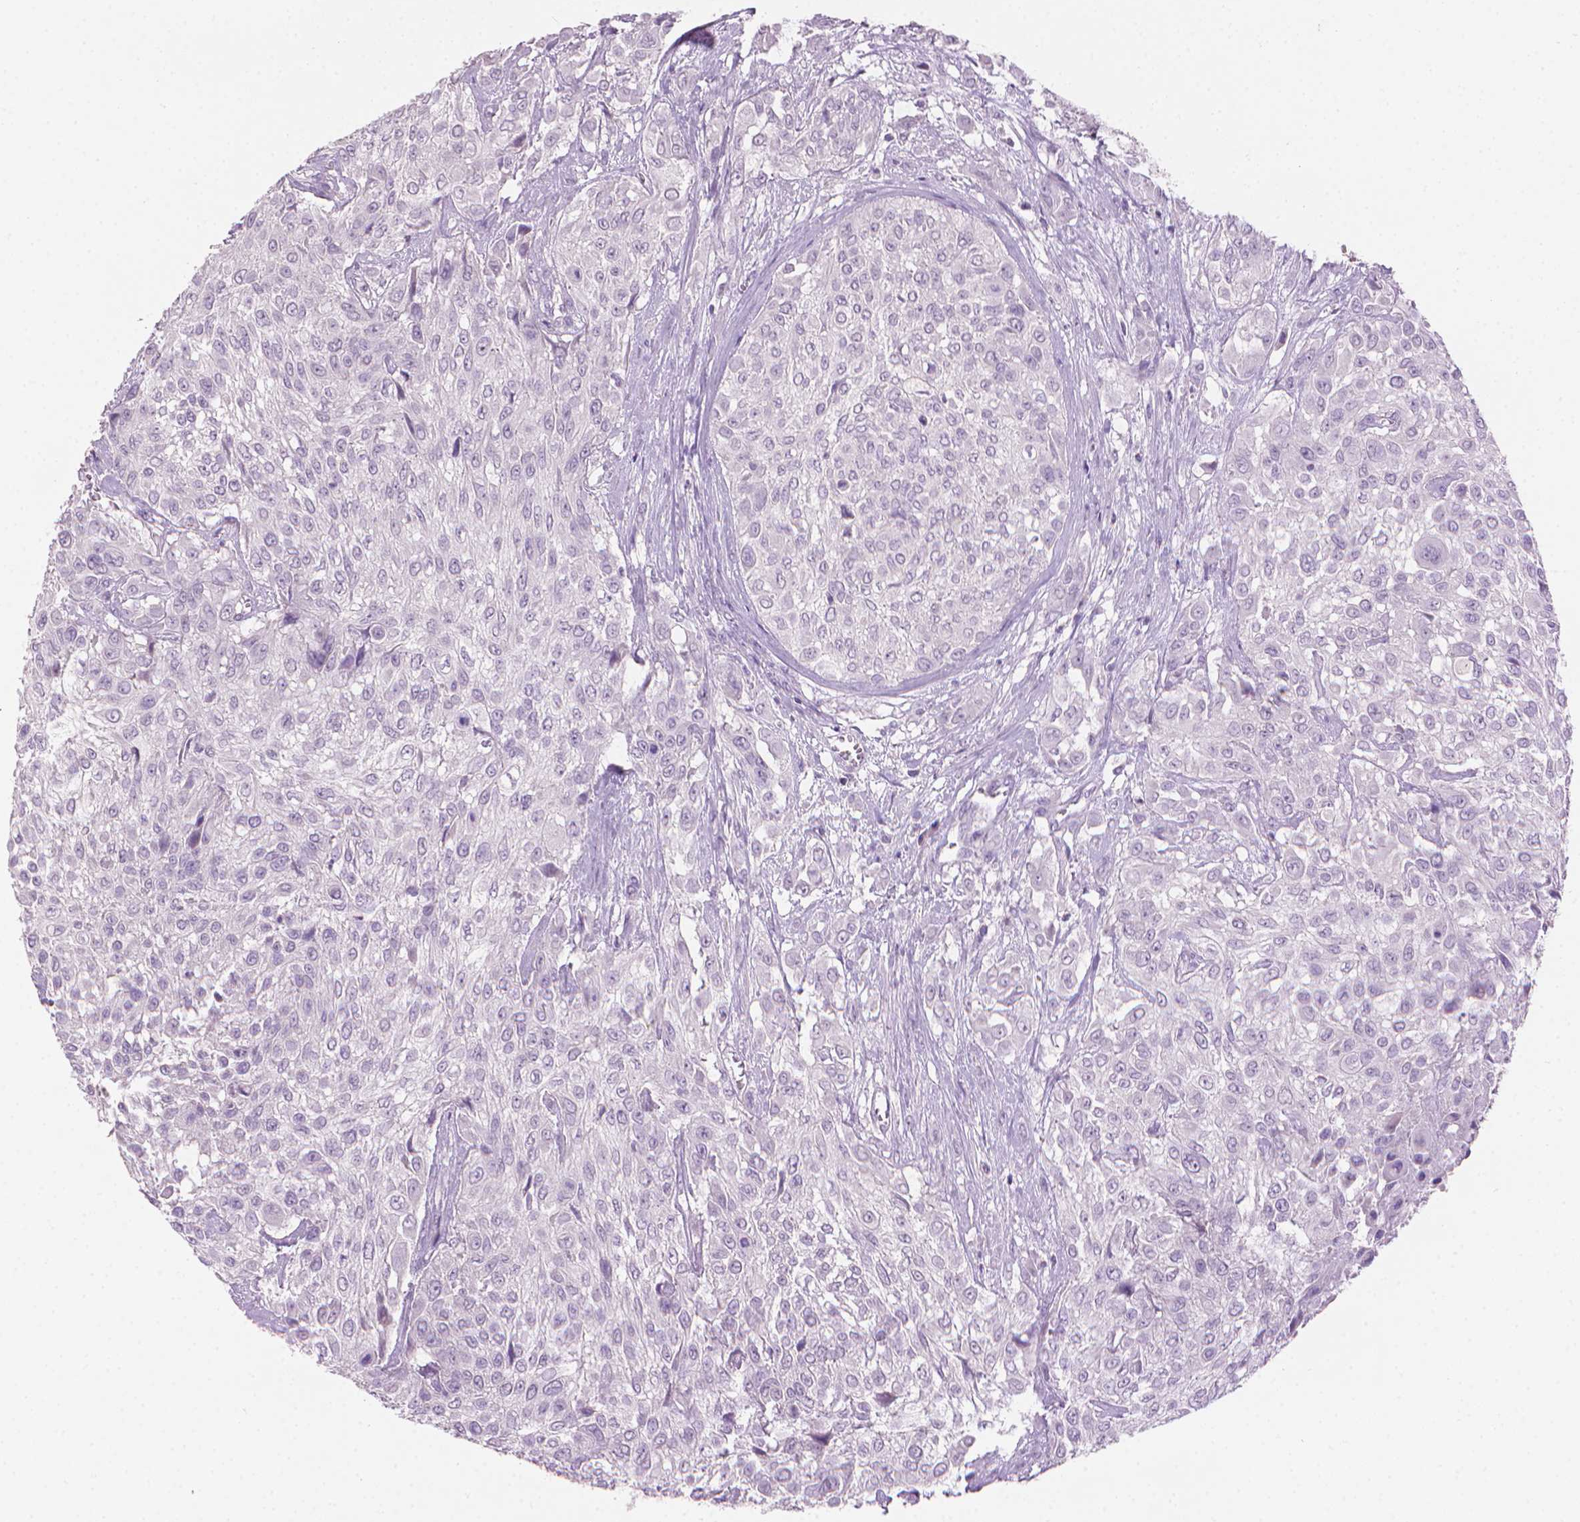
{"staining": {"intensity": "negative", "quantity": "none", "location": "none"}, "tissue": "urothelial cancer", "cell_type": "Tumor cells", "image_type": "cancer", "snomed": [{"axis": "morphology", "description": "Urothelial carcinoma, High grade"}, {"axis": "topography", "description": "Urinary bladder"}], "caption": "Immunohistochemistry (IHC) histopathology image of neoplastic tissue: human urothelial carcinoma (high-grade) stained with DAB displays no significant protein positivity in tumor cells. The staining was performed using DAB to visualize the protein expression in brown, while the nuclei were stained in blue with hematoxylin (Magnification: 20x).", "gene": "MLANA", "patient": {"sex": "male", "age": 57}}